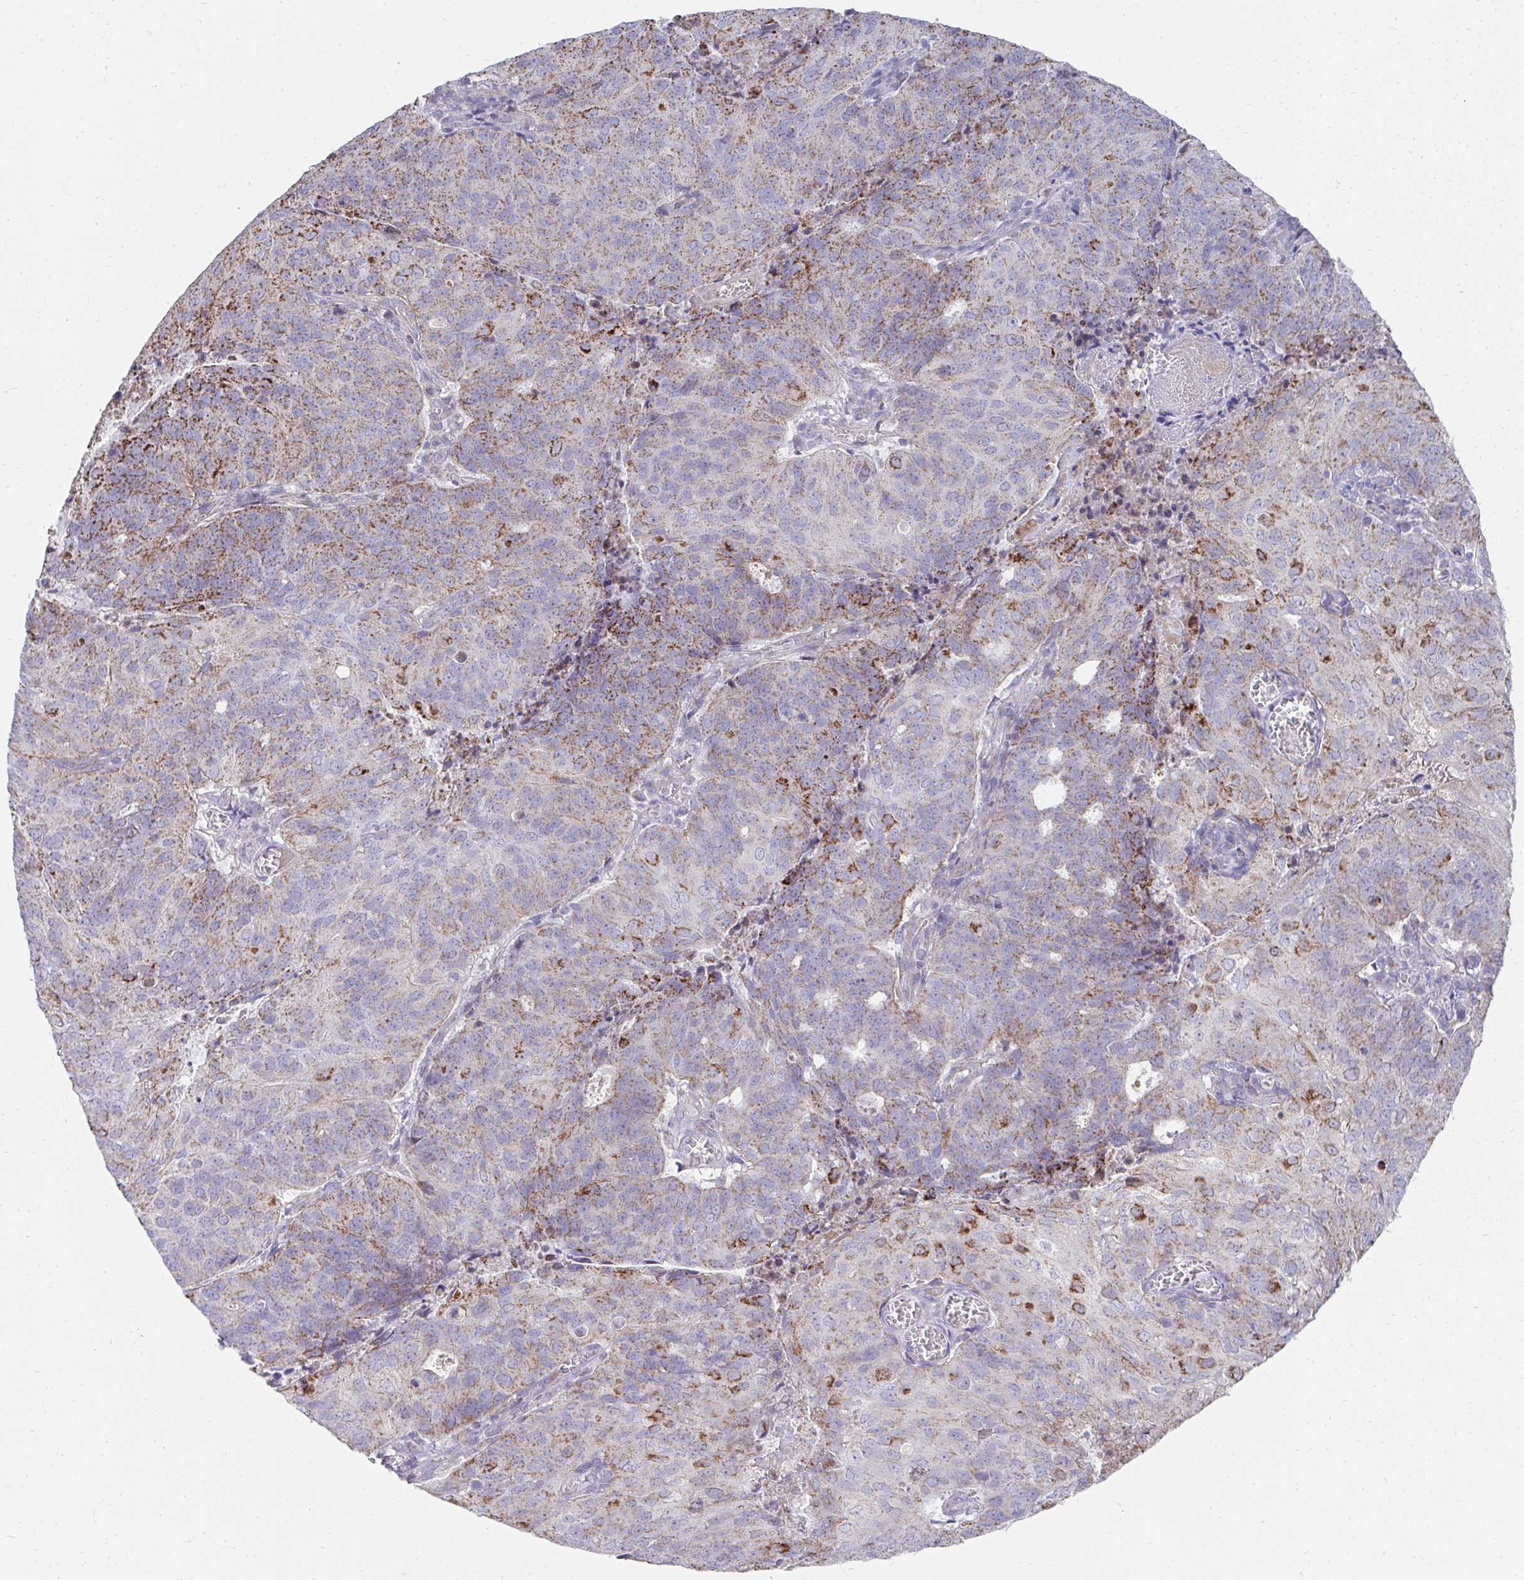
{"staining": {"intensity": "moderate", "quantity": "25%-75%", "location": "cytoplasmic/membranous"}, "tissue": "endometrial cancer", "cell_type": "Tumor cells", "image_type": "cancer", "snomed": [{"axis": "morphology", "description": "Adenocarcinoma, NOS"}, {"axis": "topography", "description": "Endometrium"}], "caption": "A histopathology image of human endometrial adenocarcinoma stained for a protein demonstrates moderate cytoplasmic/membranous brown staining in tumor cells. (Brightfield microscopy of DAB IHC at high magnification).", "gene": "PRRG3", "patient": {"sex": "female", "age": 82}}